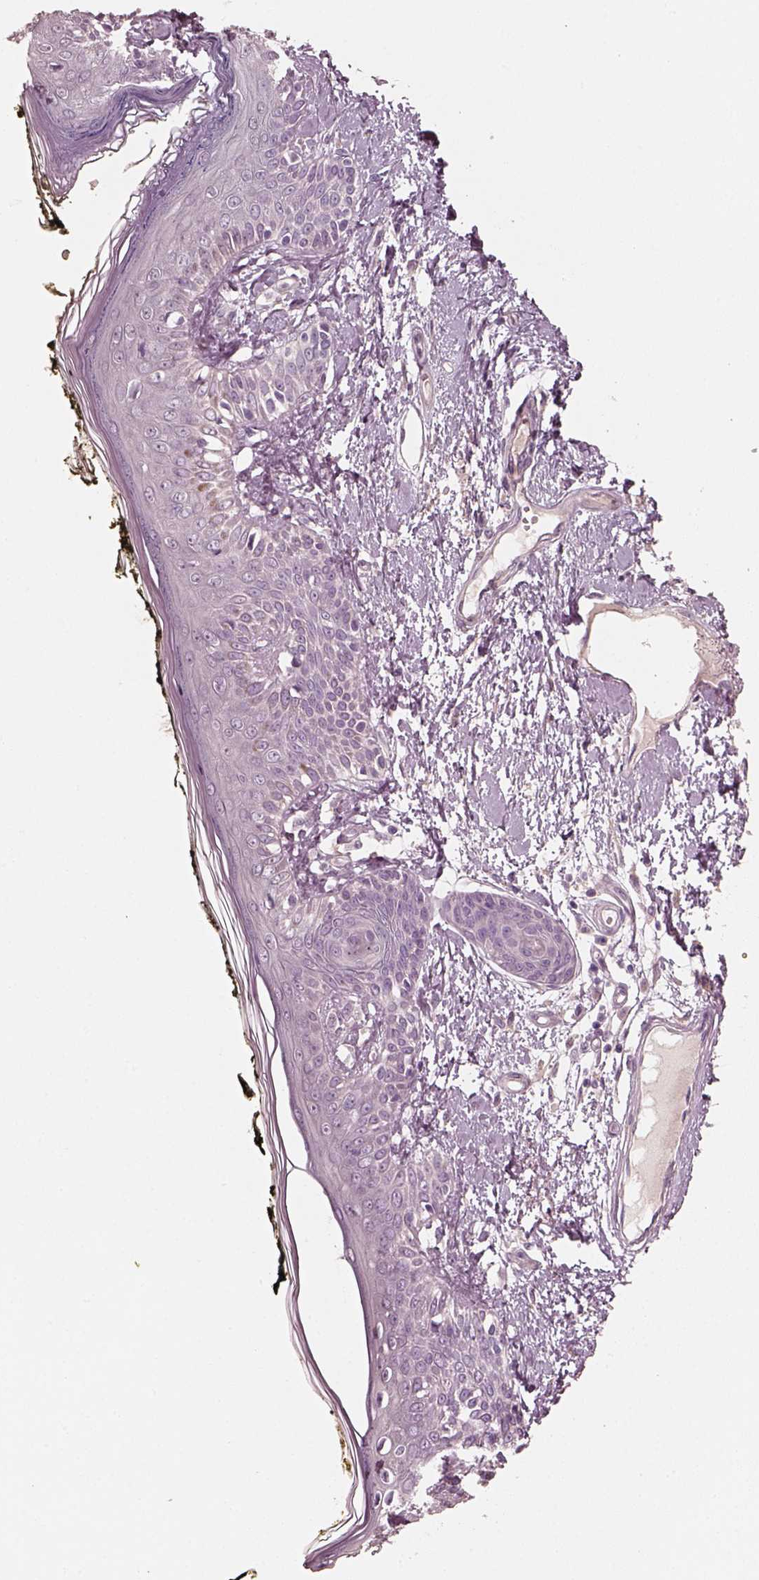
{"staining": {"intensity": "negative", "quantity": "none", "location": "none"}, "tissue": "skin", "cell_type": "Fibroblasts", "image_type": "normal", "snomed": [{"axis": "morphology", "description": "Normal tissue, NOS"}, {"axis": "topography", "description": "Skin"}], "caption": "IHC image of benign skin: skin stained with DAB (3,3'-diaminobenzidine) displays no significant protein positivity in fibroblasts.", "gene": "RS1", "patient": {"sex": "male", "age": 76}}